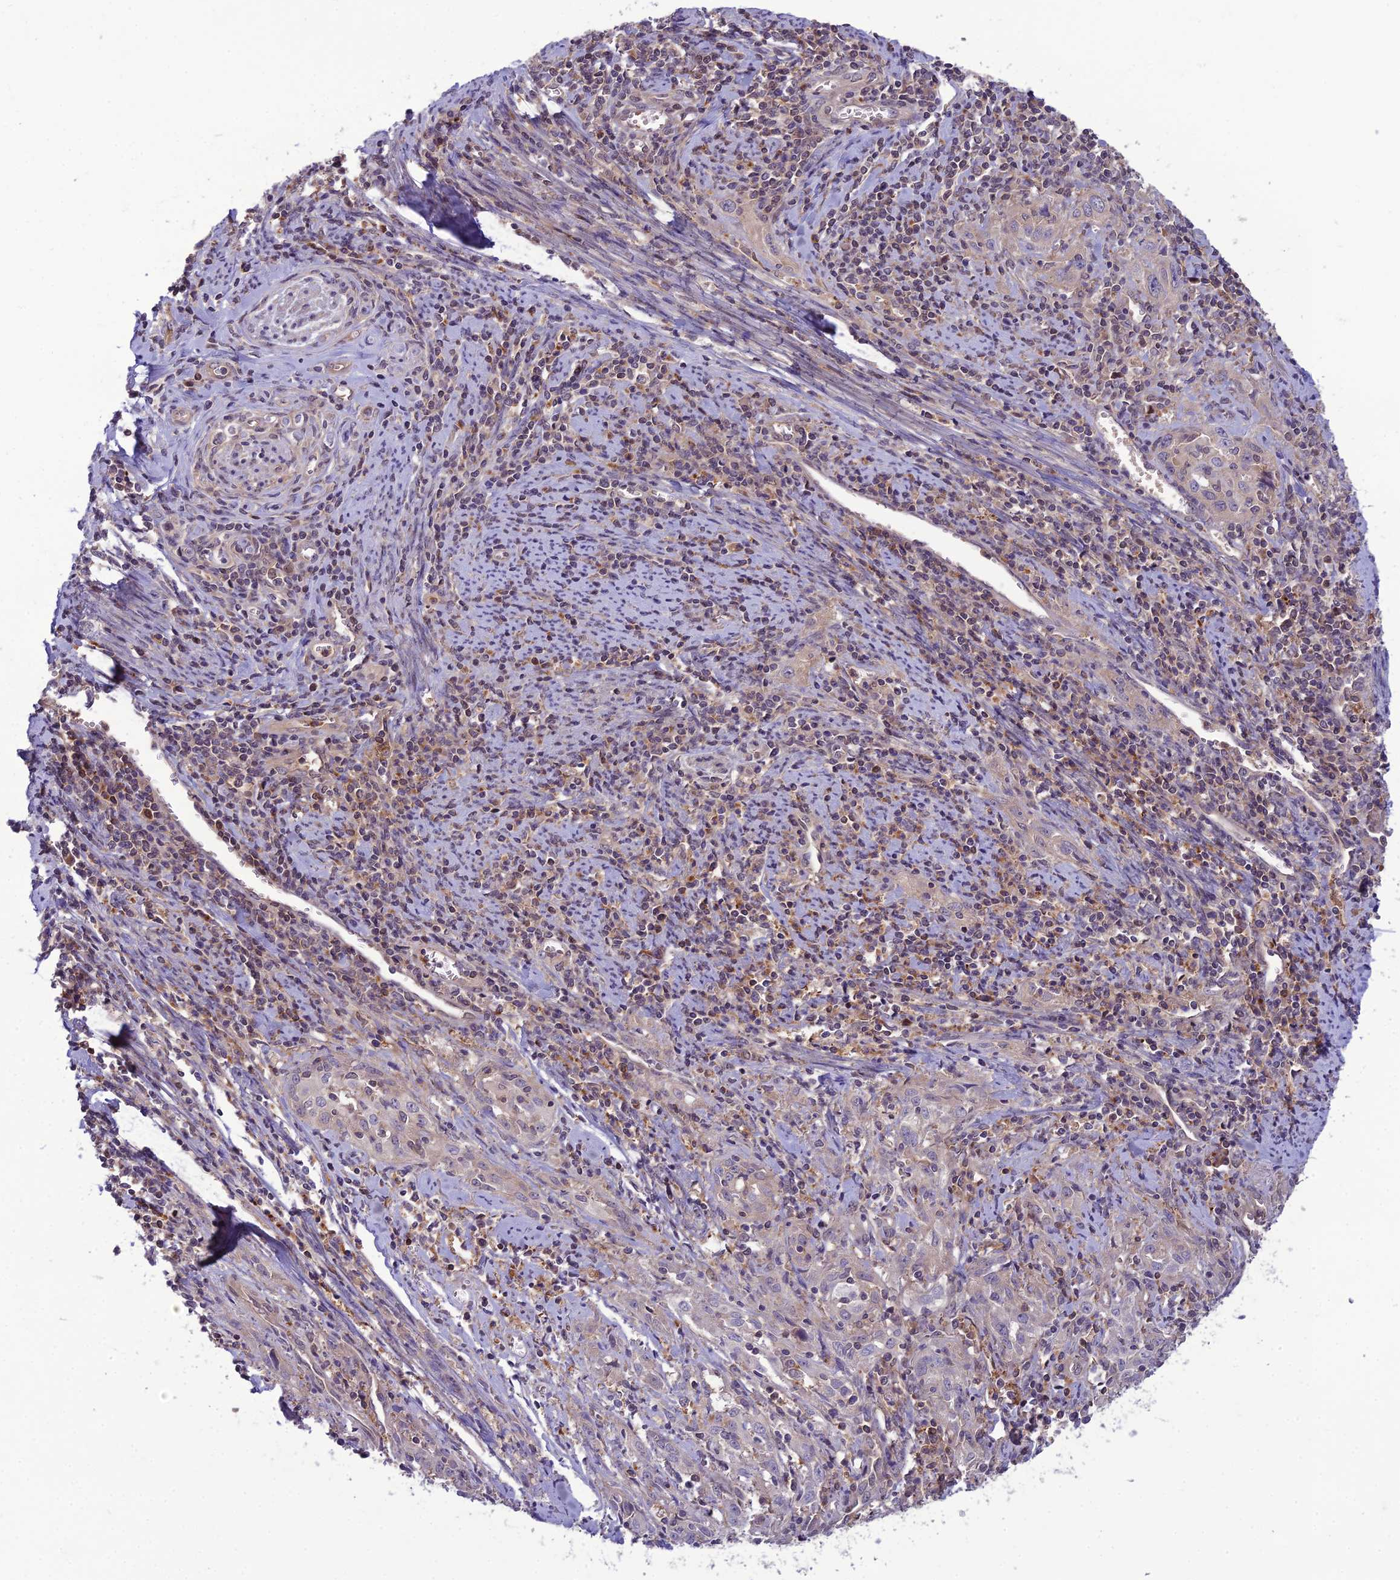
{"staining": {"intensity": "negative", "quantity": "none", "location": "none"}, "tissue": "cervical cancer", "cell_type": "Tumor cells", "image_type": "cancer", "snomed": [{"axis": "morphology", "description": "Squamous cell carcinoma, NOS"}, {"axis": "topography", "description": "Cervix"}], "caption": "Immunohistochemistry of human cervical cancer (squamous cell carcinoma) displays no expression in tumor cells. (DAB (3,3'-diaminobenzidine) immunohistochemistry with hematoxylin counter stain).", "gene": "GDF6", "patient": {"sex": "female", "age": 57}}